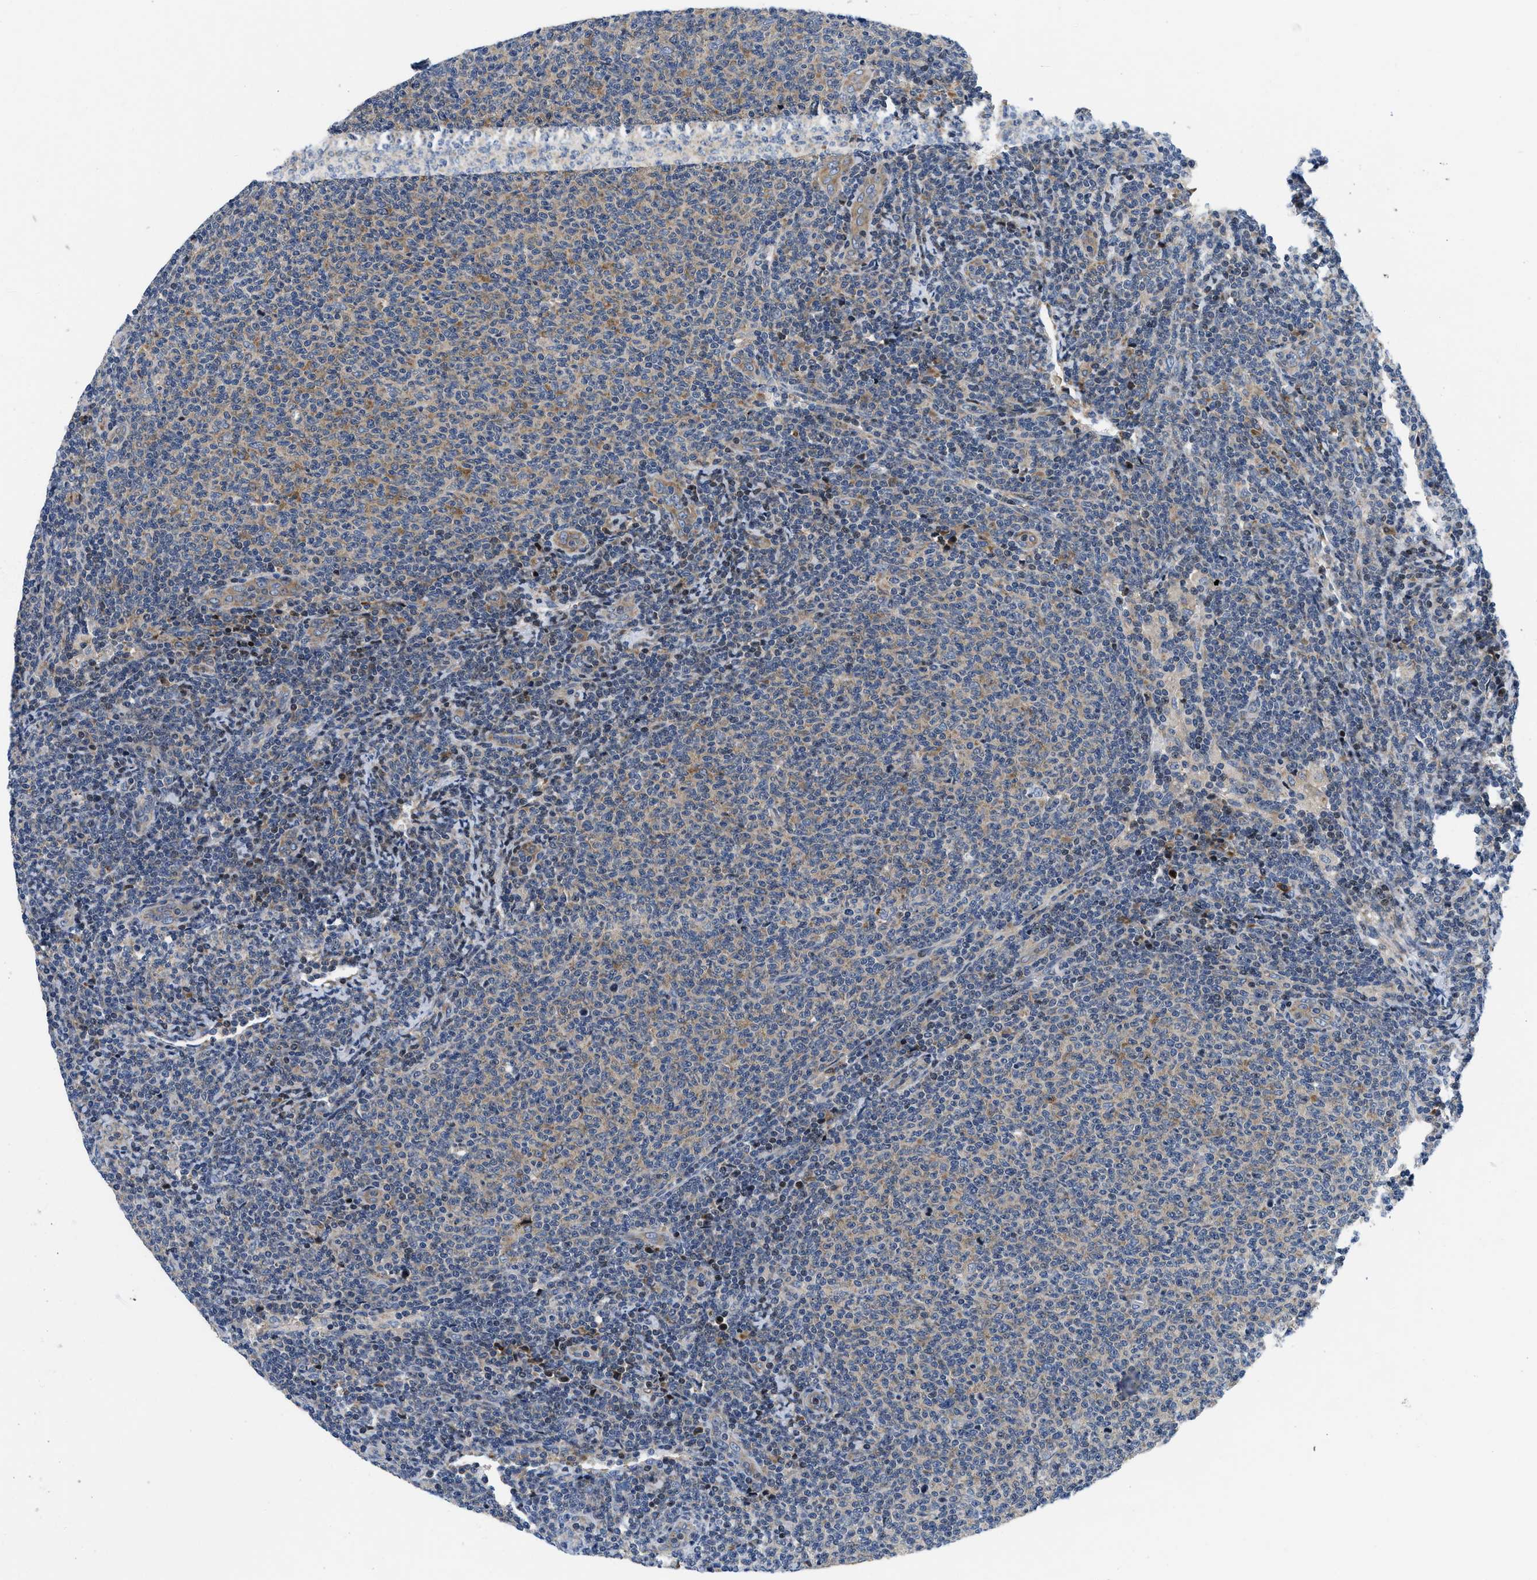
{"staining": {"intensity": "weak", "quantity": "25%-75%", "location": "cytoplasmic/membranous"}, "tissue": "lymphoma", "cell_type": "Tumor cells", "image_type": "cancer", "snomed": [{"axis": "morphology", "description": "Malignant lymphoma, non-Hodgkin's type, Low grade"}, {"axis": "topography", "description": "Lymph node"}], "caption": "A brown stain labels weak cytoplasmic/membranous expression of a protein in lymphoma tumor cells. The protein is shown in brown color, while the nuclei are stained blue.", "gene": "IKBKE", "patient": {"sex": "male", "age": 66}}